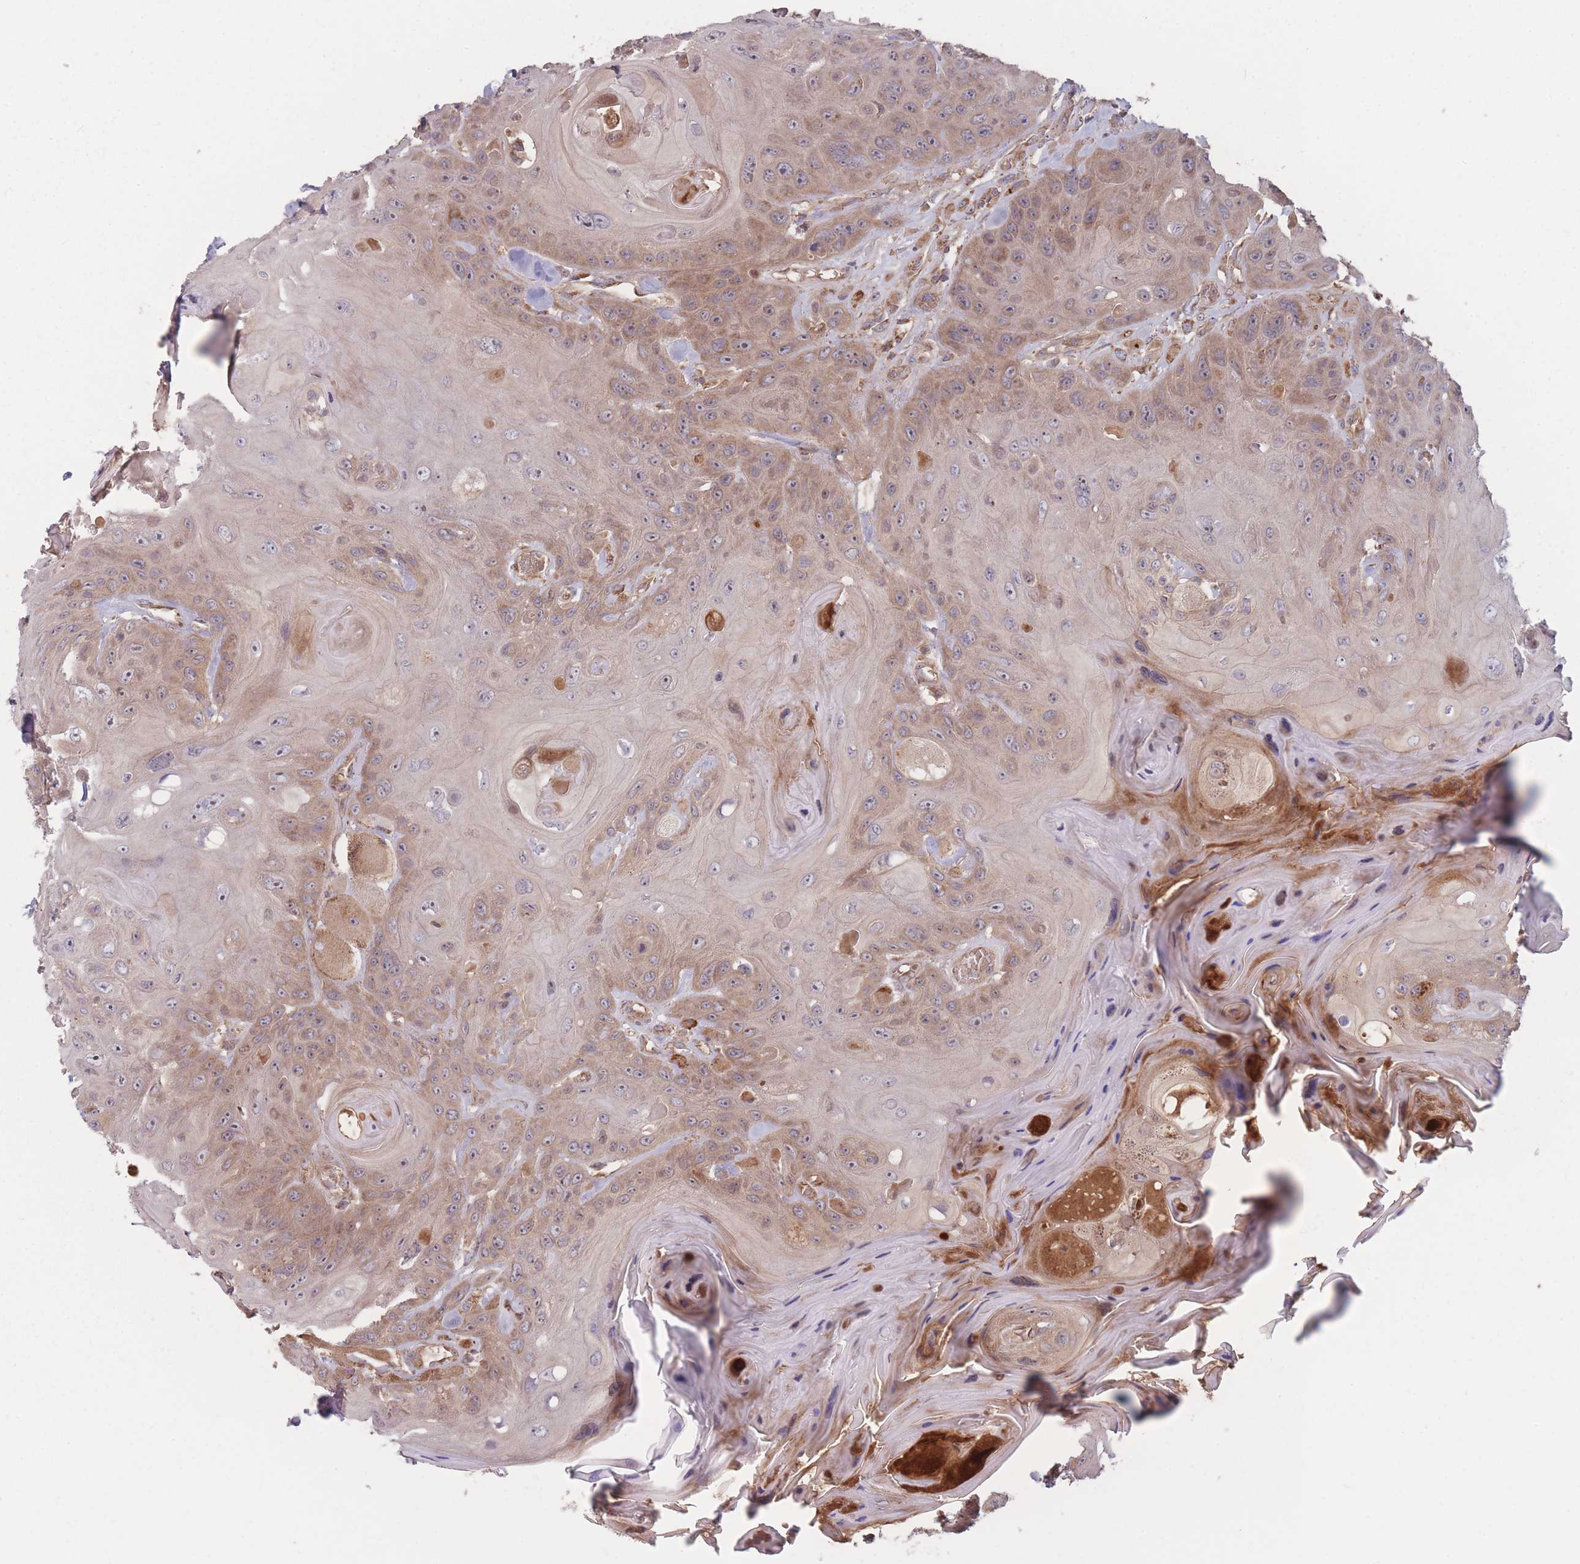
{"staining": {"intensity": "moderate", "quantity": ">75%", "location": "cytoplasmic/membranous"}, "tissue": "head and neck cancer", "cell_type": "Tumor cells", "image_type": "cancer", "snomed": [{"axis": "morphology", "description": "Squamous cell carcinoma, NOS"}, {"axis": "topography", "description": "Head-Neck"}], "caption": "A brown stain highlights moderate cytoplasmic/membranous positivity of a protein in human head and neck cancer (squamous cell carcinoma) tumor cells.", "gene": "ATP5MG", "patient": {"sex": "female", "age": 59}}